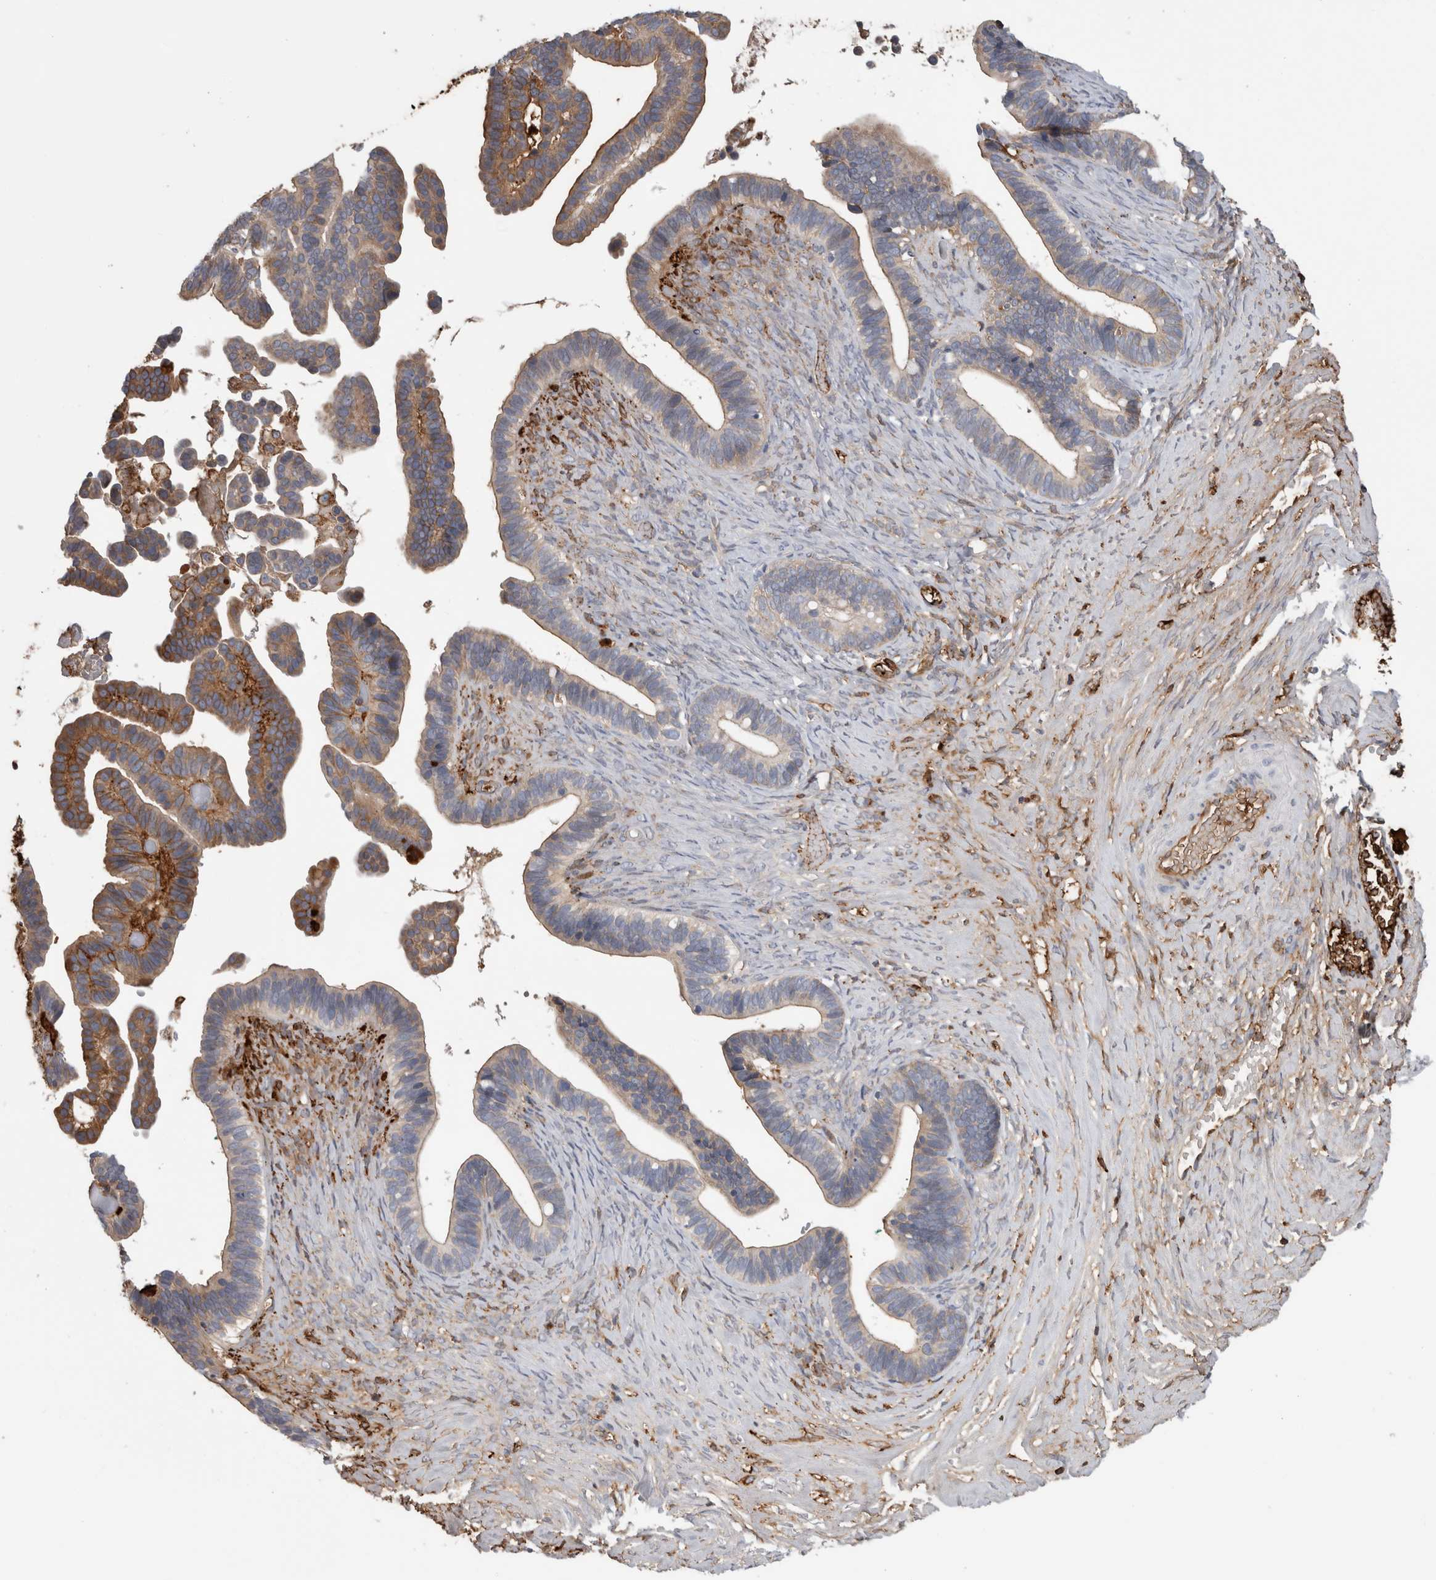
{"staining": {"intensity": "weak", "quantity": "25%-75%", "location": "cytoplasmic/membranous"}, "tissue": "ovarian cancer", "cell_type": "Tumor cells", "image_type": "cancer", "snomed": [{"axis": "morphology", "description": "Cystadenocarcinoma, serous, NOS"}, {"axis": "topography", "description": "Ovary"}], "caption": "High-magnification brightfield microscopy of ovarian cancer (serous cystadenocarcinoma) stained with DAB (brown) and counterstained with hematoxylin (blue). tumor cells exhibit weak cytoplasmic/membranous staining is appreciated in about25%-75% of cells.", "gene": "TBCE", "patient": {"sex": "female", "age": 56}}